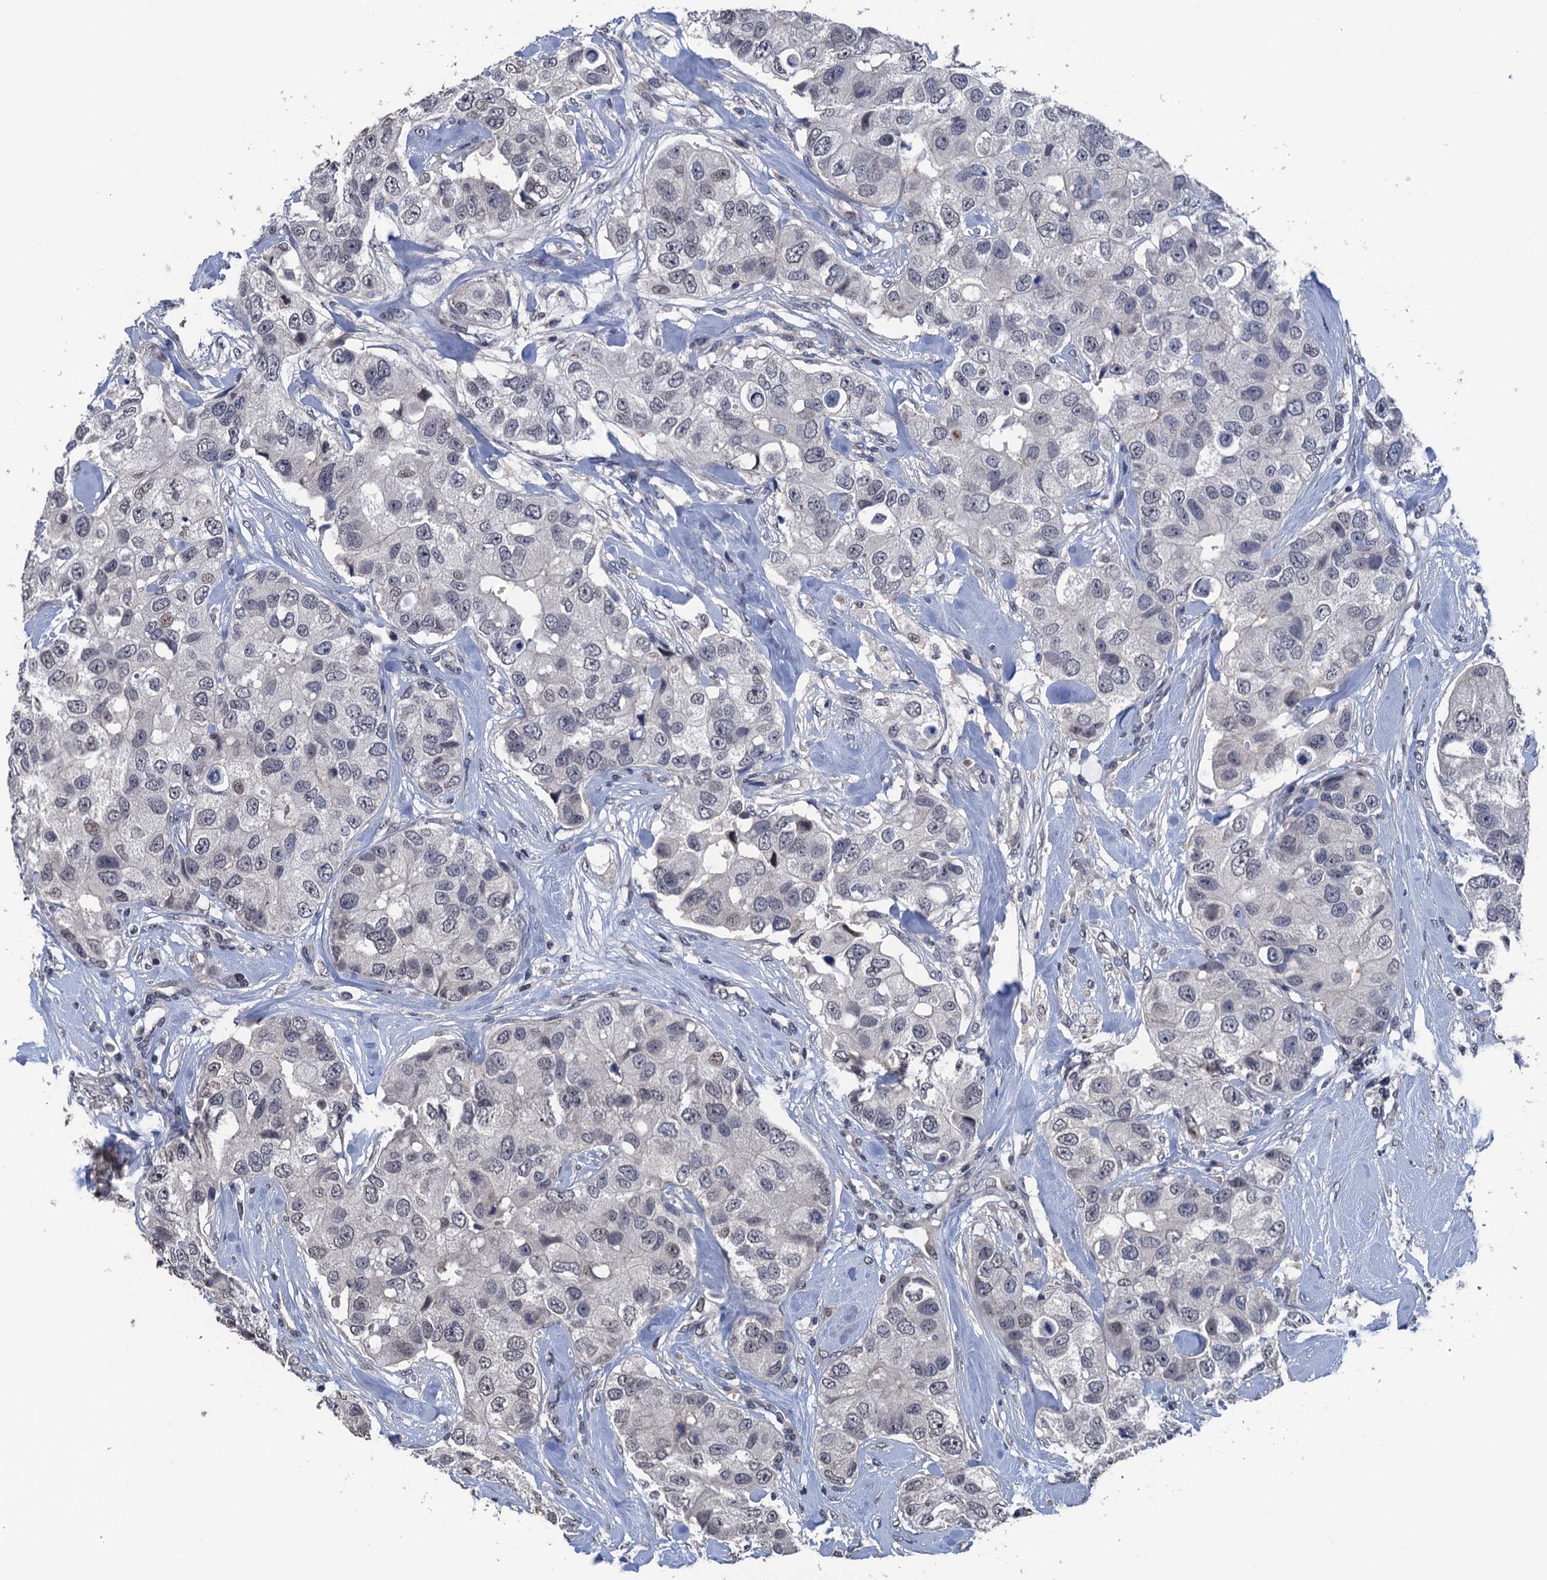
{"staining": {"intensity": "moderate", "quantity": "<25%", "location": "nuclear"}, "tissue": "breast cancer", "cell_type": "Tumor cells", "image_type": "cancer", "snomed": [{"axis": "morphology", "description": "Duct carcinoma"}, {"axis": "topography", "description": "Breast"}], "caption": "DAB immunohistochemical staining of human breast invasive ductal carcinoma shows moderate nuclear protein positivity in approximately <25% of tumor cells.", "gene": "ART5", "patient": {"sex": "female", "age": 62}}